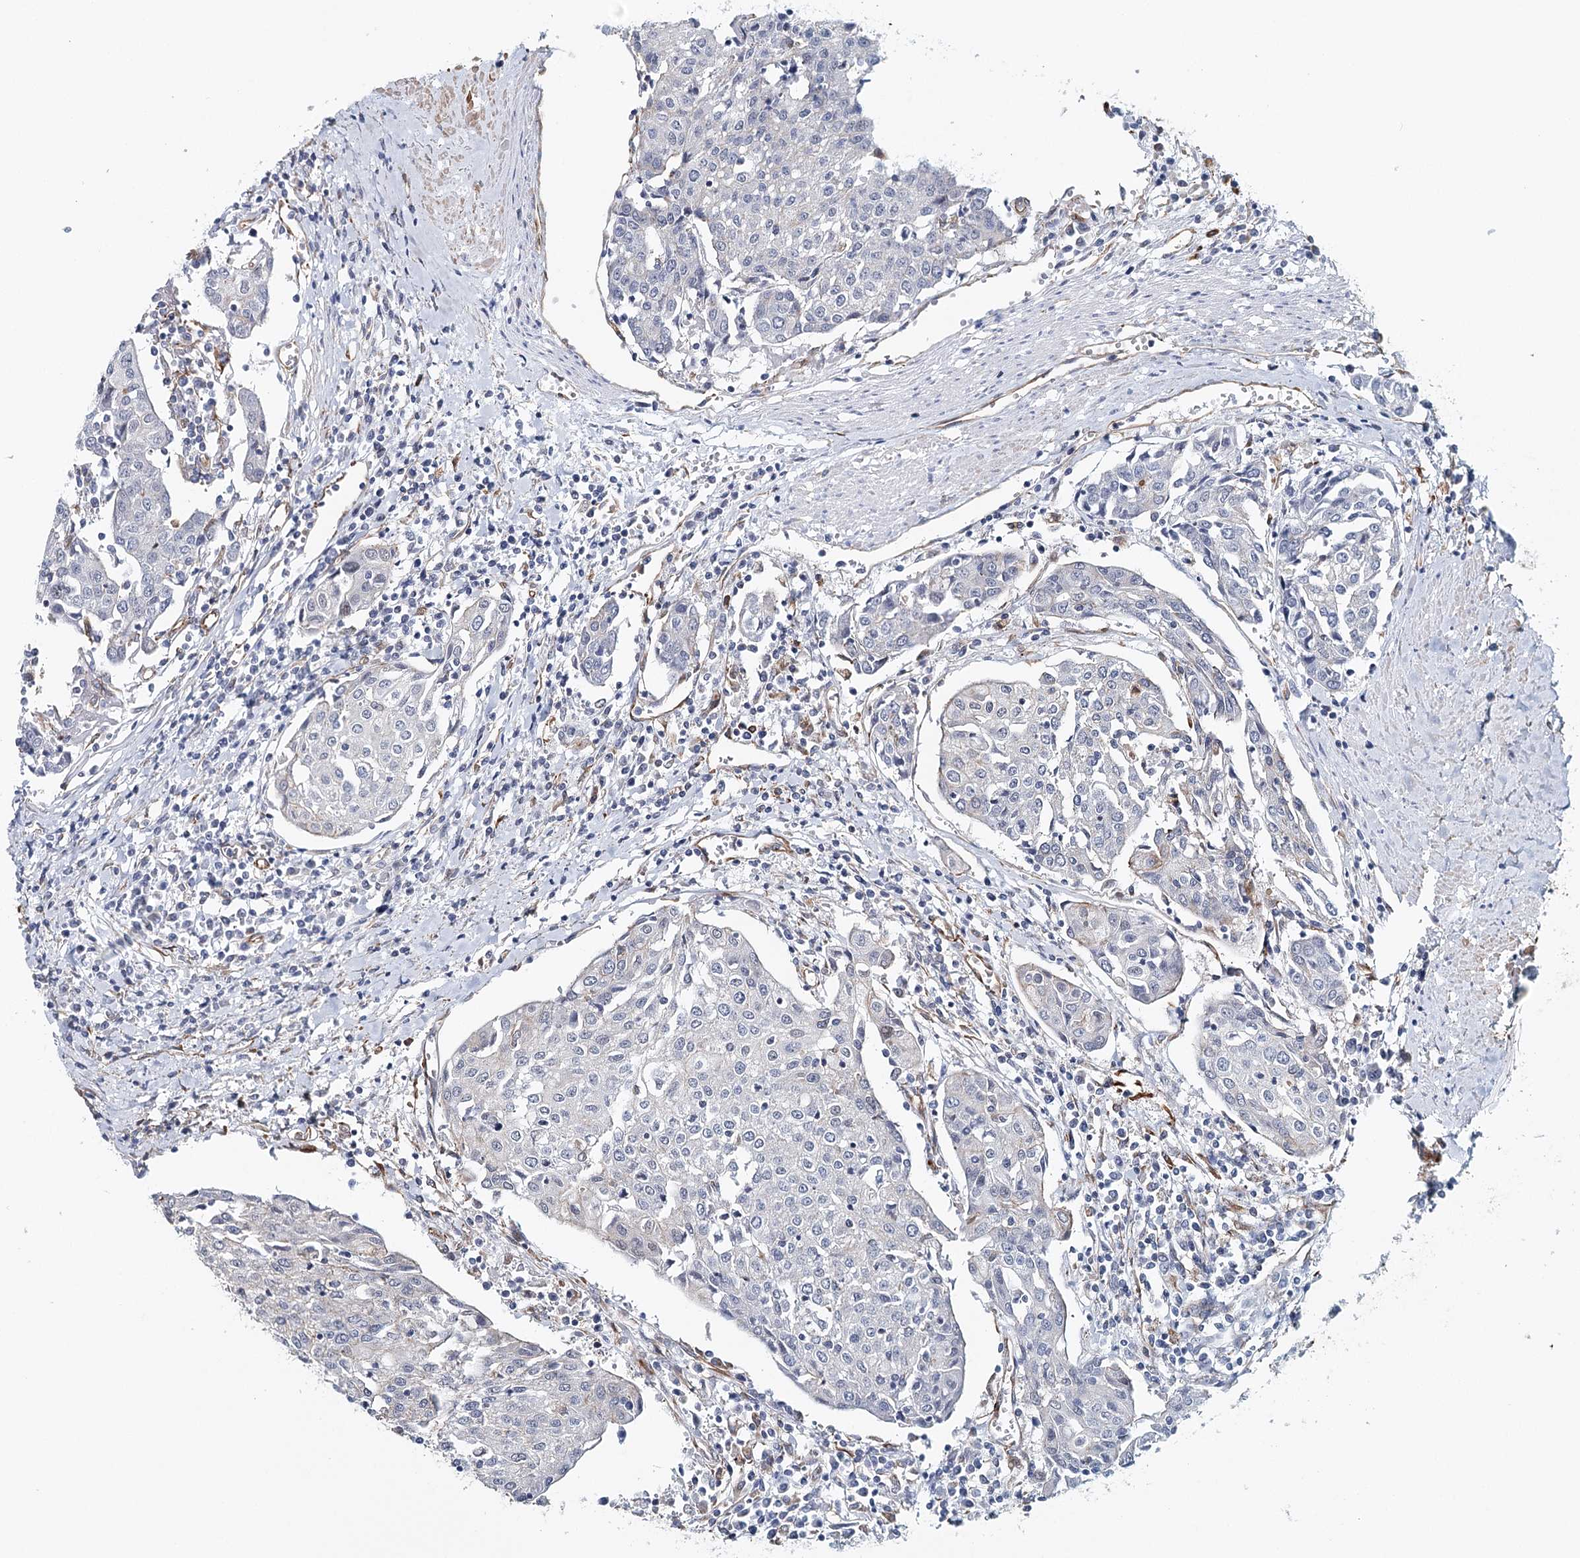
{"staining": {"intensity": "negative", "quantity": "none", "location": "none"}, "tissue": "urothelial cancer", "cell_type": "Tumor cells", "image_type": "cancer", "snomed": [{"axis": "morphology", "description": "Urothelial carcinoma, High grade"}, {"axis": "topography", "description": "Urinary bladder"}], "caption": "Immunohistochemistry of human urothelial cancer reveals no staining in tumor cells. (Brightfield microscopy of DAB IHC at high magnification).", "gene": "SYNPO", "patient": {"sex": "female", "age": 85}}